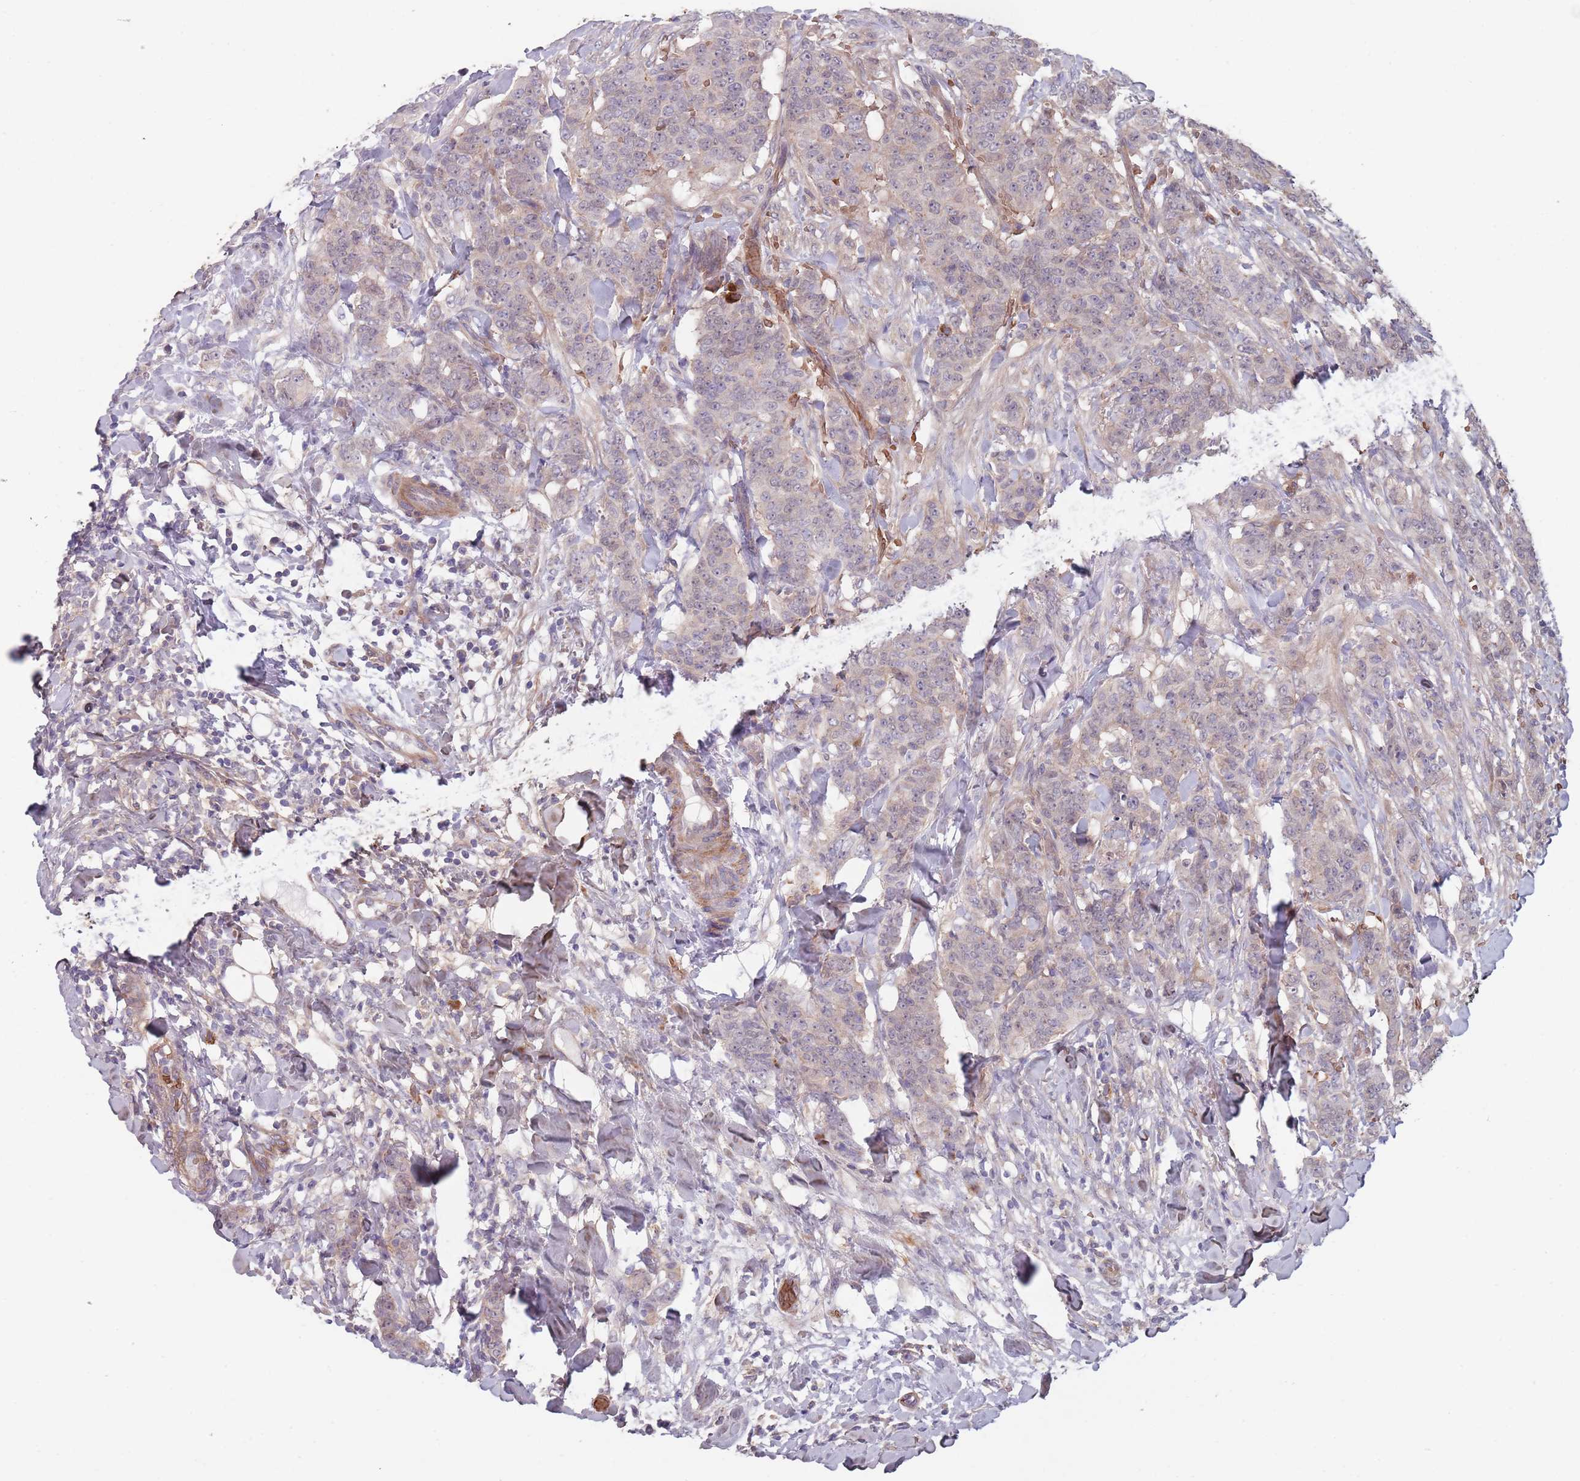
{"staining": {"intensity": "weak", "quantity": "<25%", "location": "cytoplasmic/membranous"}, "tissue": "breast cancer", "cell_type": "Tumor cells", "image_type": "cancer", "snomed": [{"axis": "morphology", "description": "Duct carcinoma"}, {"axis": "topography", "description": "Breast"}], "caption": "This is an IHC photomicrograph of human breast cancer. There is no positivity in tumor cells.", "gene": "CLNS1A", "patient": {"sex": "female", "age": 40}}